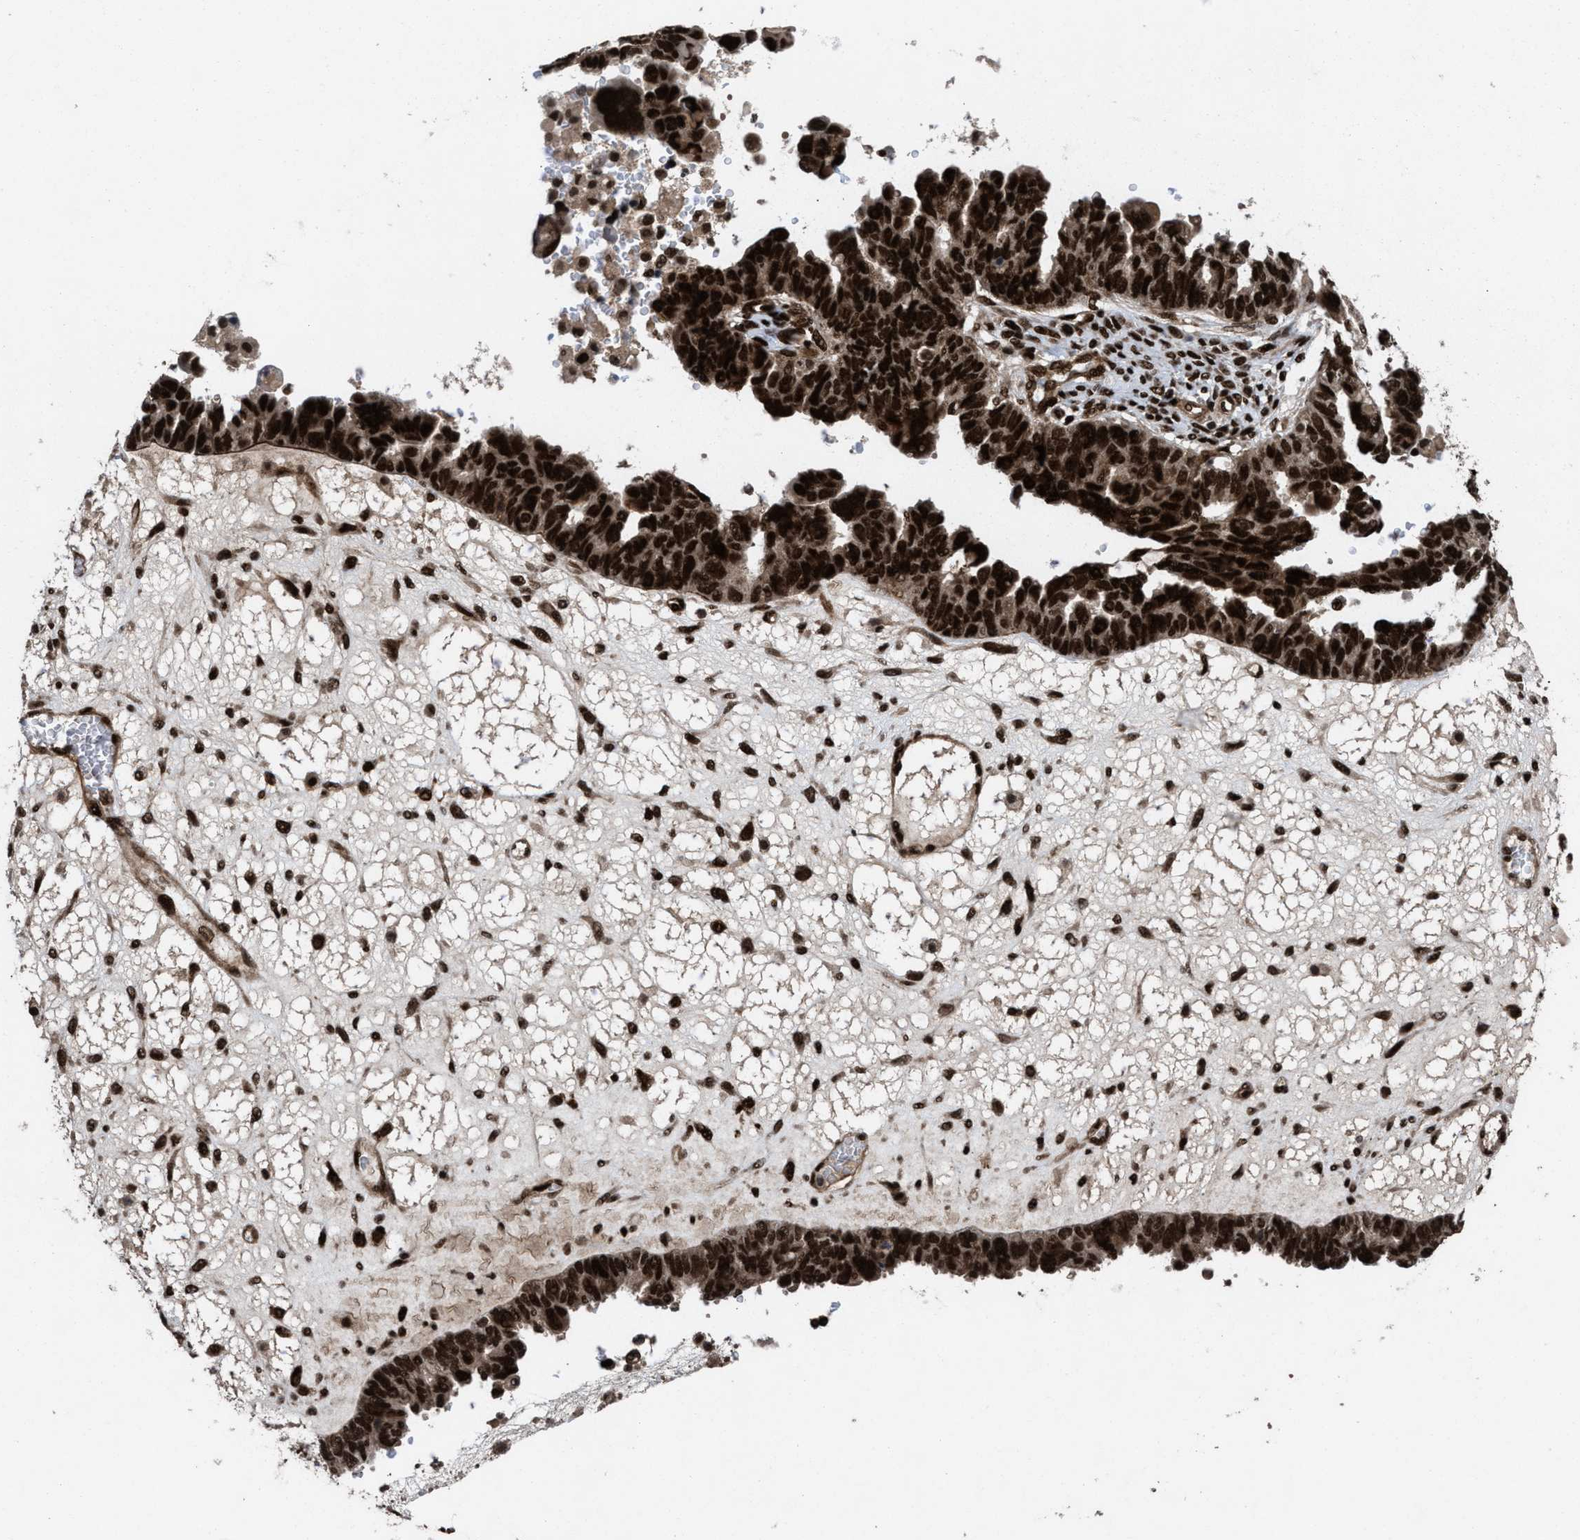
{"staining": {"intensity": "strong", "quantity": ">75%", "location": "nuclear"}, "tissue": "ovarian cancer", "cell_type": "Tumor cells", "image_type": "cancer", "snomed": [{"axis": "morphology", "description": "Cystadenocarcinoma, serous, NOS"}, {"axis": "topography", "description": "Ovary"}], "caption": "There is high levels of strong nuclear staining in tumor cells of ovarian serous cystadenocarcinoma, as demonstrated by immunohistochemical staining (brown color).", "gene": "WIZ", "patient": {"sex": "female", "age": 79}}